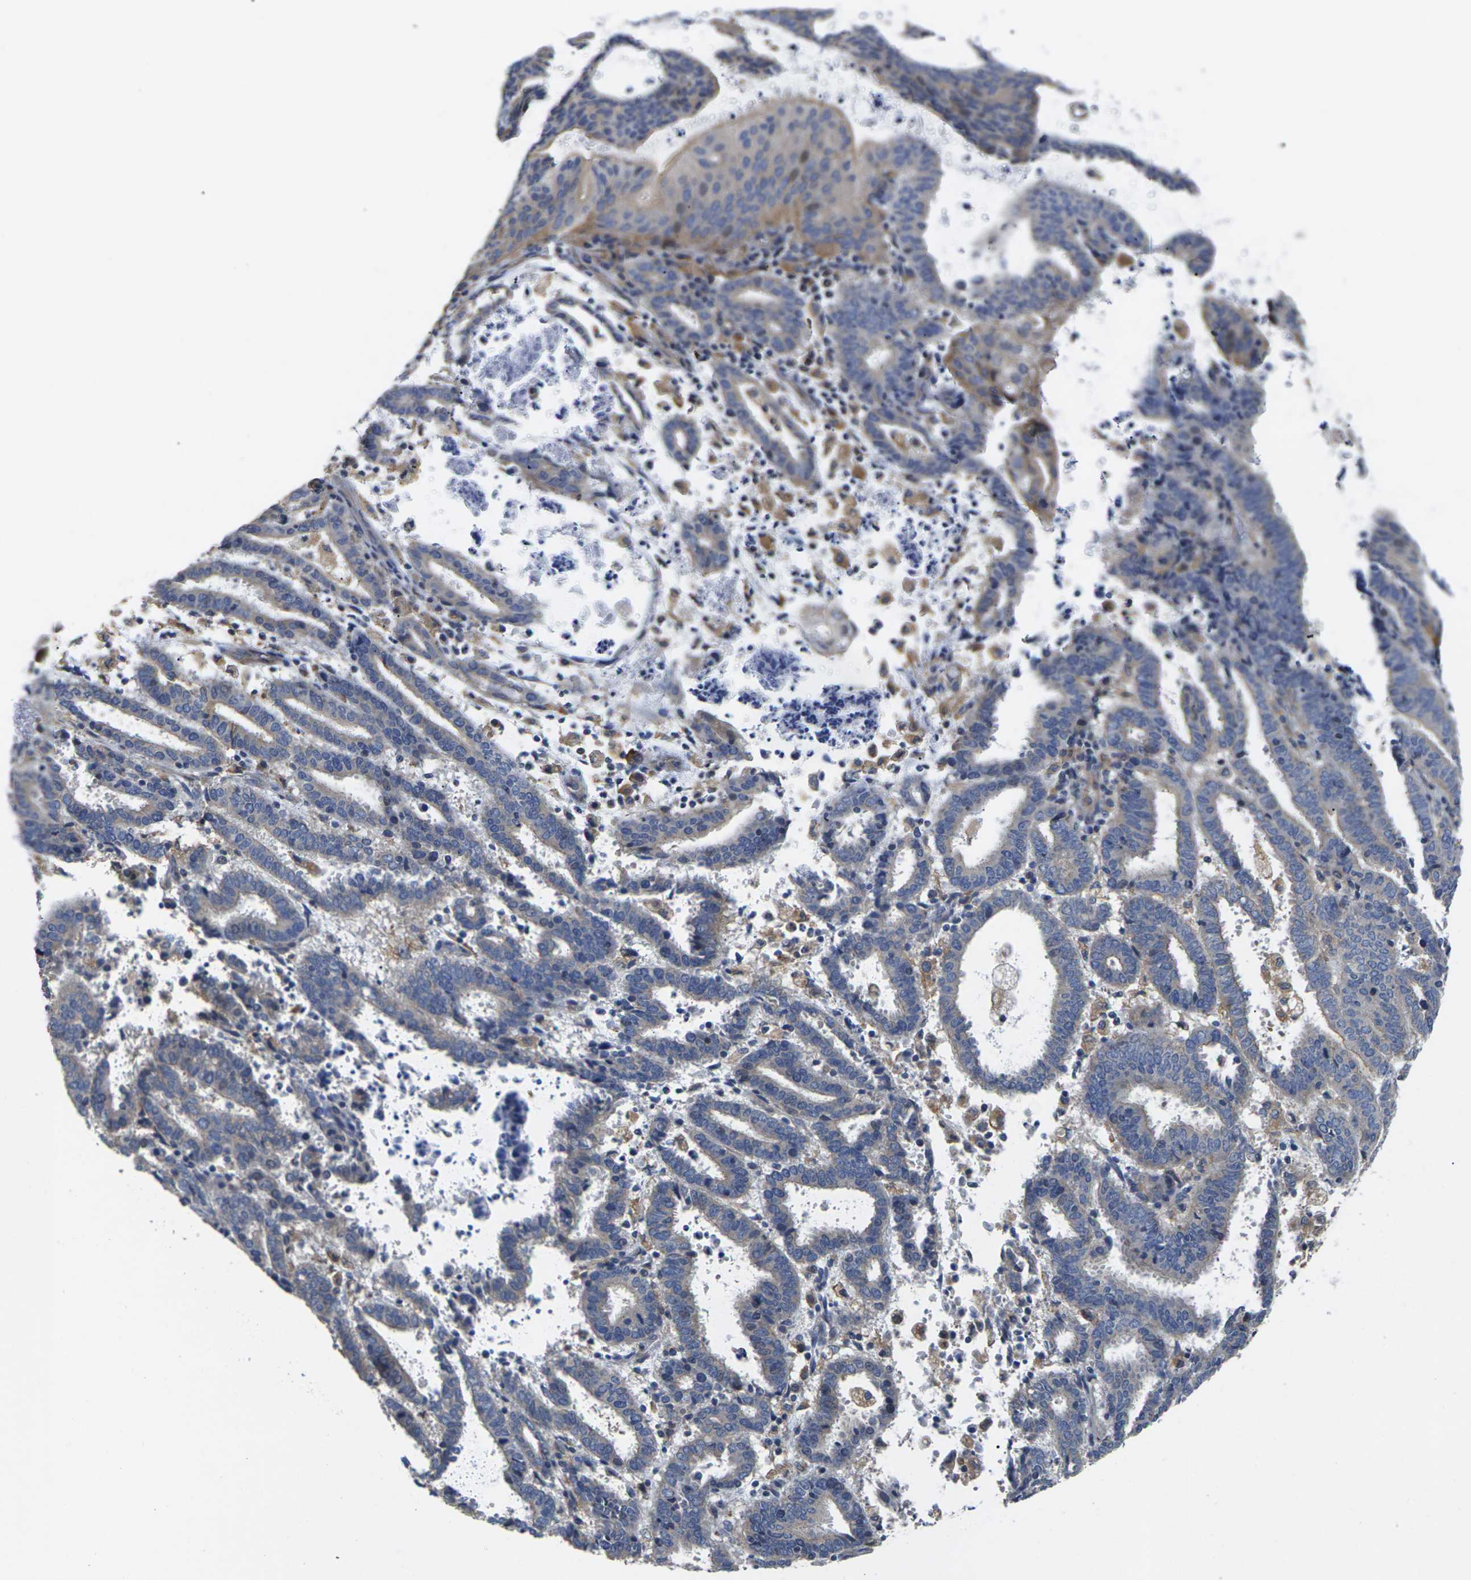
{"staining": {"intensity": "moderate", "quantity": "25%-75%", "location": "cytoplasmic/membranous"}, "tissue": "endometrial cancer", "cell_type": "Tumor cells", "image_type": "cancer", "snomed": [{"axis": "morphology", "description": "Adenocarcinoma, NOS"}, {"axis": "topography", "description": "Uterus"}], "caption": "Tumor cells show medium levels of moderate cytoplasmic/membranous staining in approximately 25%-75% of cells in human adenocarcinoma (endometrial). The staining was performed using DAB, with brown indicating positive protein expression. Nuclei are stained blue with hematoxylin.", "gene": "SCNN1A", "patient": {"sex": "female", "age": 83}}